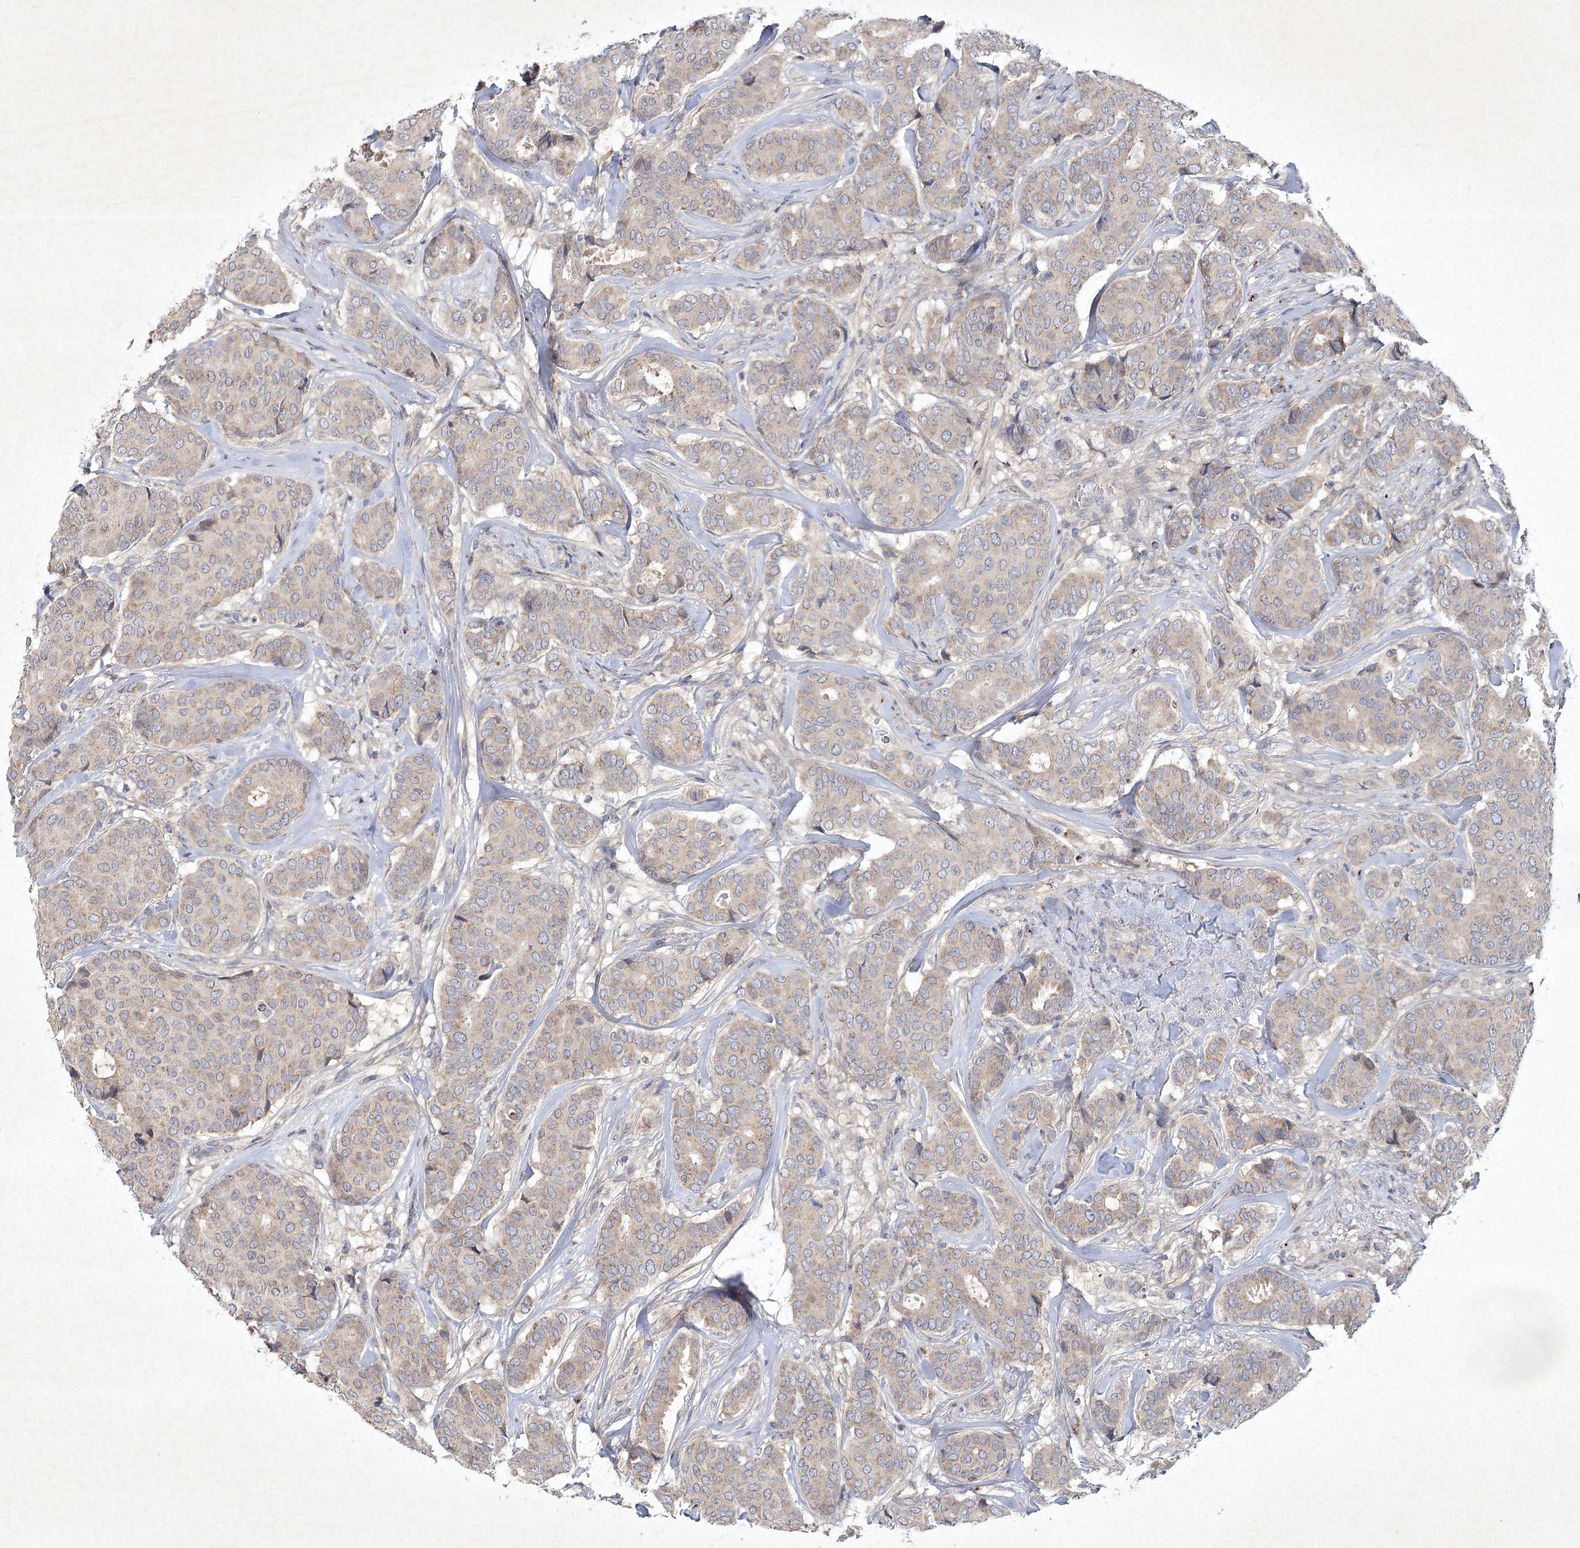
{"staining": {"intensity": "weak", "quantity": "<25%", "location": "cytoplasmic/membranous"}, "tissue": "breast cancer", "cell_type": "Tumor cells", "image_type": "cancer", "snomed": [{"axis": "morphology", "description": "Duct carcinoma"}, {"axis": "topography", "description": "Breast"}], "caption": "Immunohistochemistry image of breast cancer (infiltrating ductal carcinoma) stained for a protein (brown), which demonstrates no staining in tumor cells.", "gene": "PYROXD2", "patient": {"sex": "female", "age": 75}}